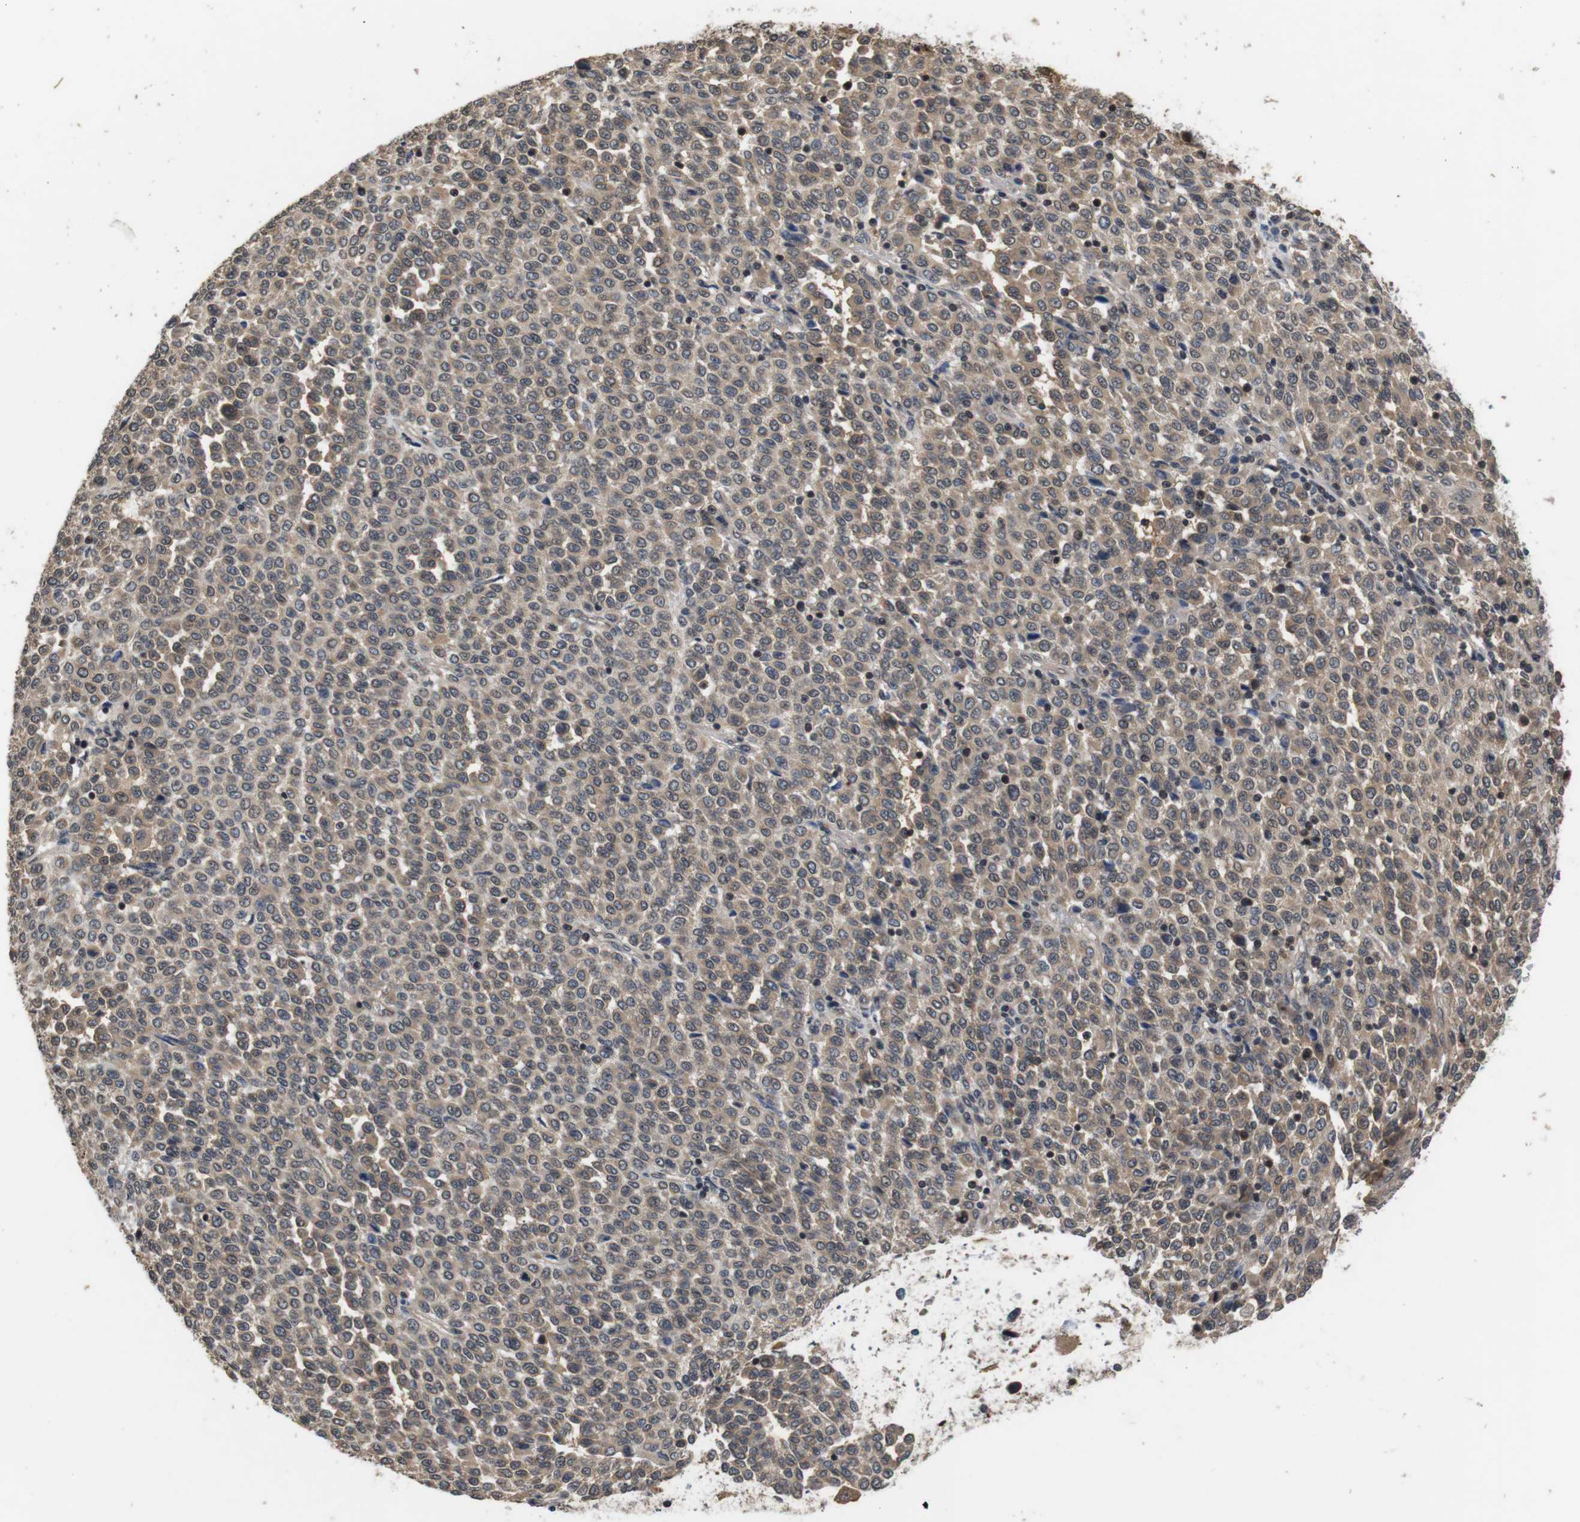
{"staining": {"intensity": "moderate", "quantity": ">75%", "location": "cytoplasmic/membranous"}, "tissue": "melanoma", "cell_type": "Tumor cells", "image_type": "cancer", "snomed": [{"axis": "morphology", "description": "Malignant melanoma, Metastatic site"}, {"axis": "topography", "description": "Pancreas"}], "caption": "The photomicrograph shows staining of melanoma, revealing moderate cytoplasmic/membranous protein expression (brown color) within tumor cells.", "gene": "FADD", "patient": {"sex": "female", "age": 30}}